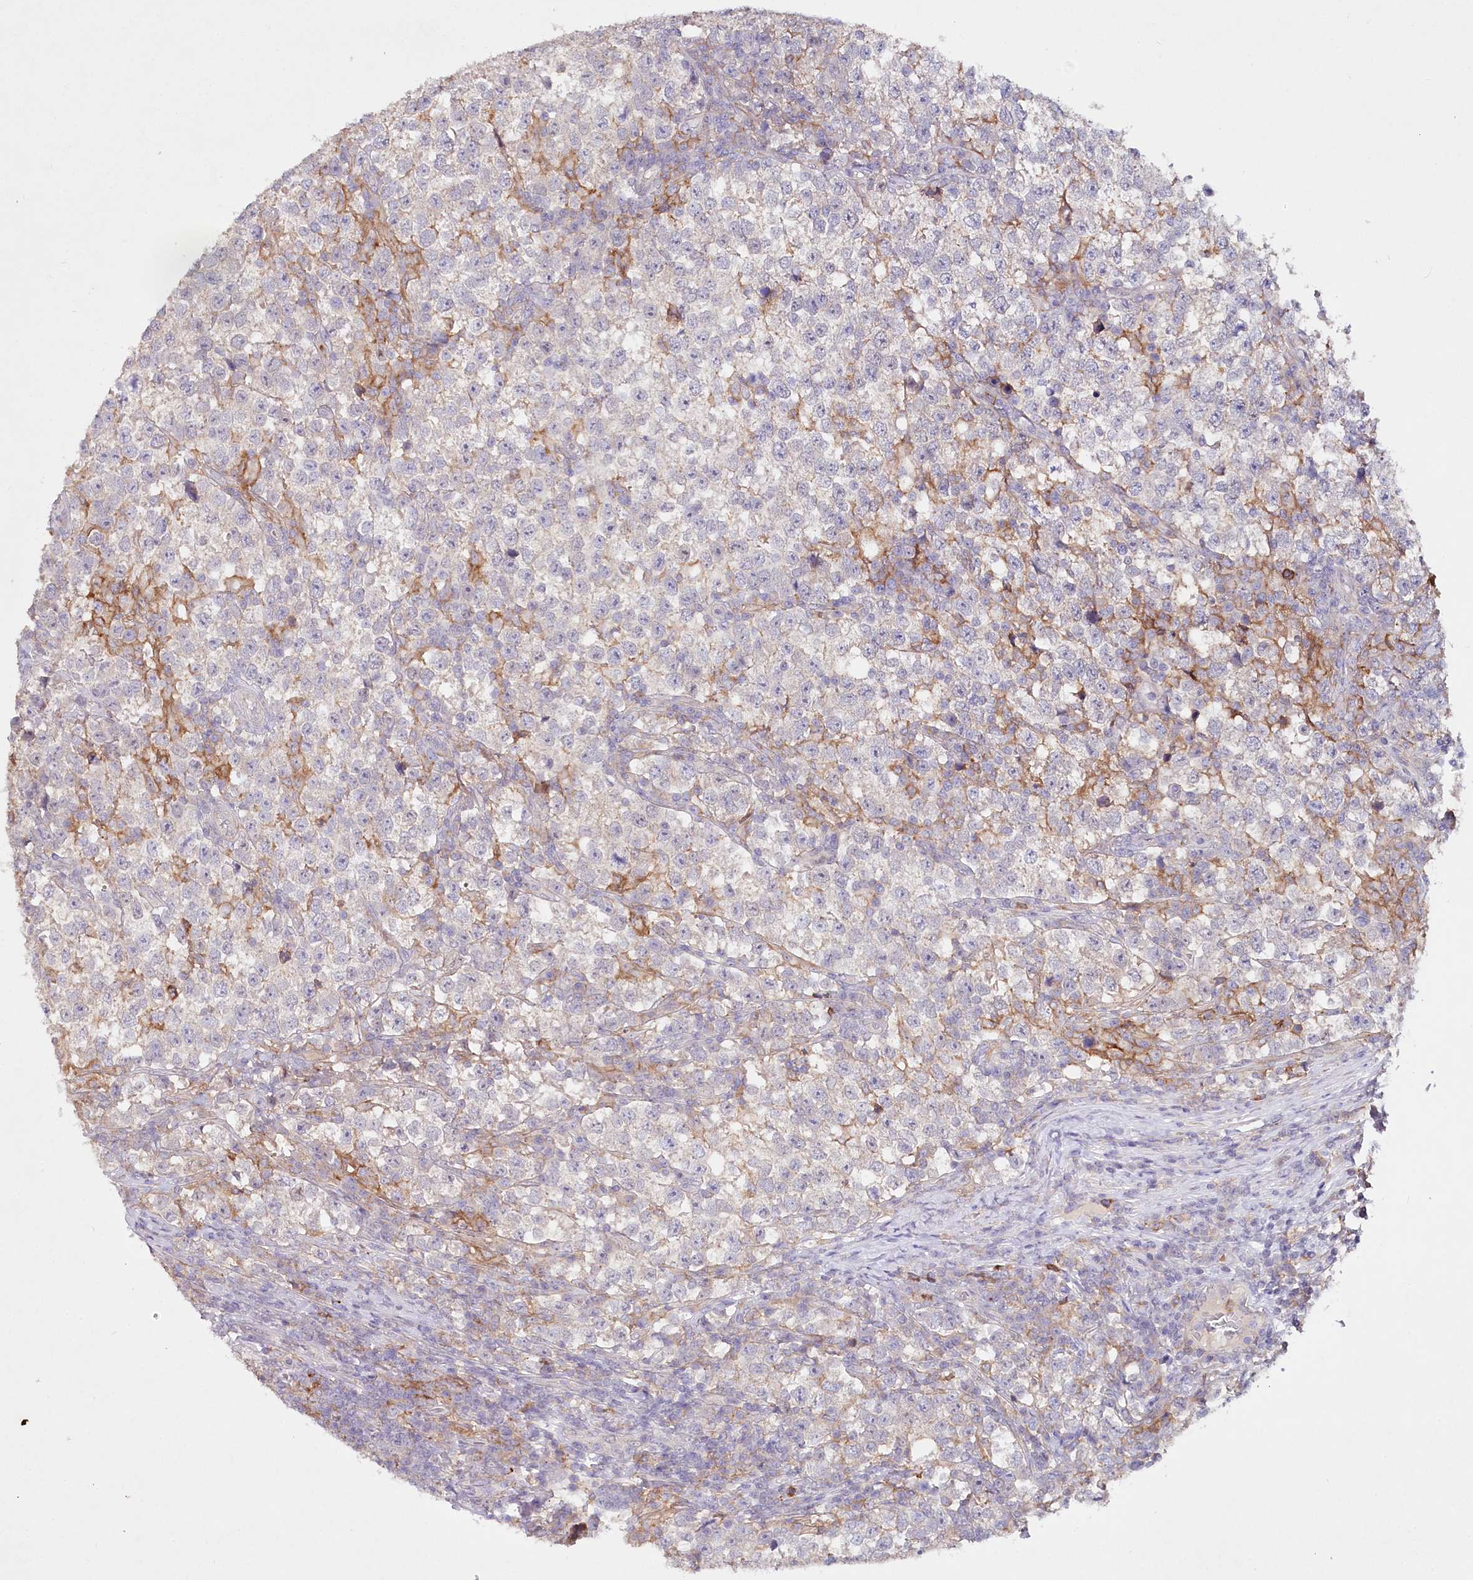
{"staining": {"intensity": "negative", "quantity": "none", "location": "none"}, "tissue": "testis cancer", "cell_type": "Tumor cells", "image_type": "cancer", "snomed": [{"axis": "morphology", "description": "Normal tissue, NOS"}, {"axis": "morphology", "description": "Seminoma, NOS"}, {"axis": "topography", "description": "Testis"}], "caption": "The image demonstrates no staining of tumor cells in testis seminoma.", "gene": "ALDH3B1", "patient": {"sex": "male", "age": 43}}